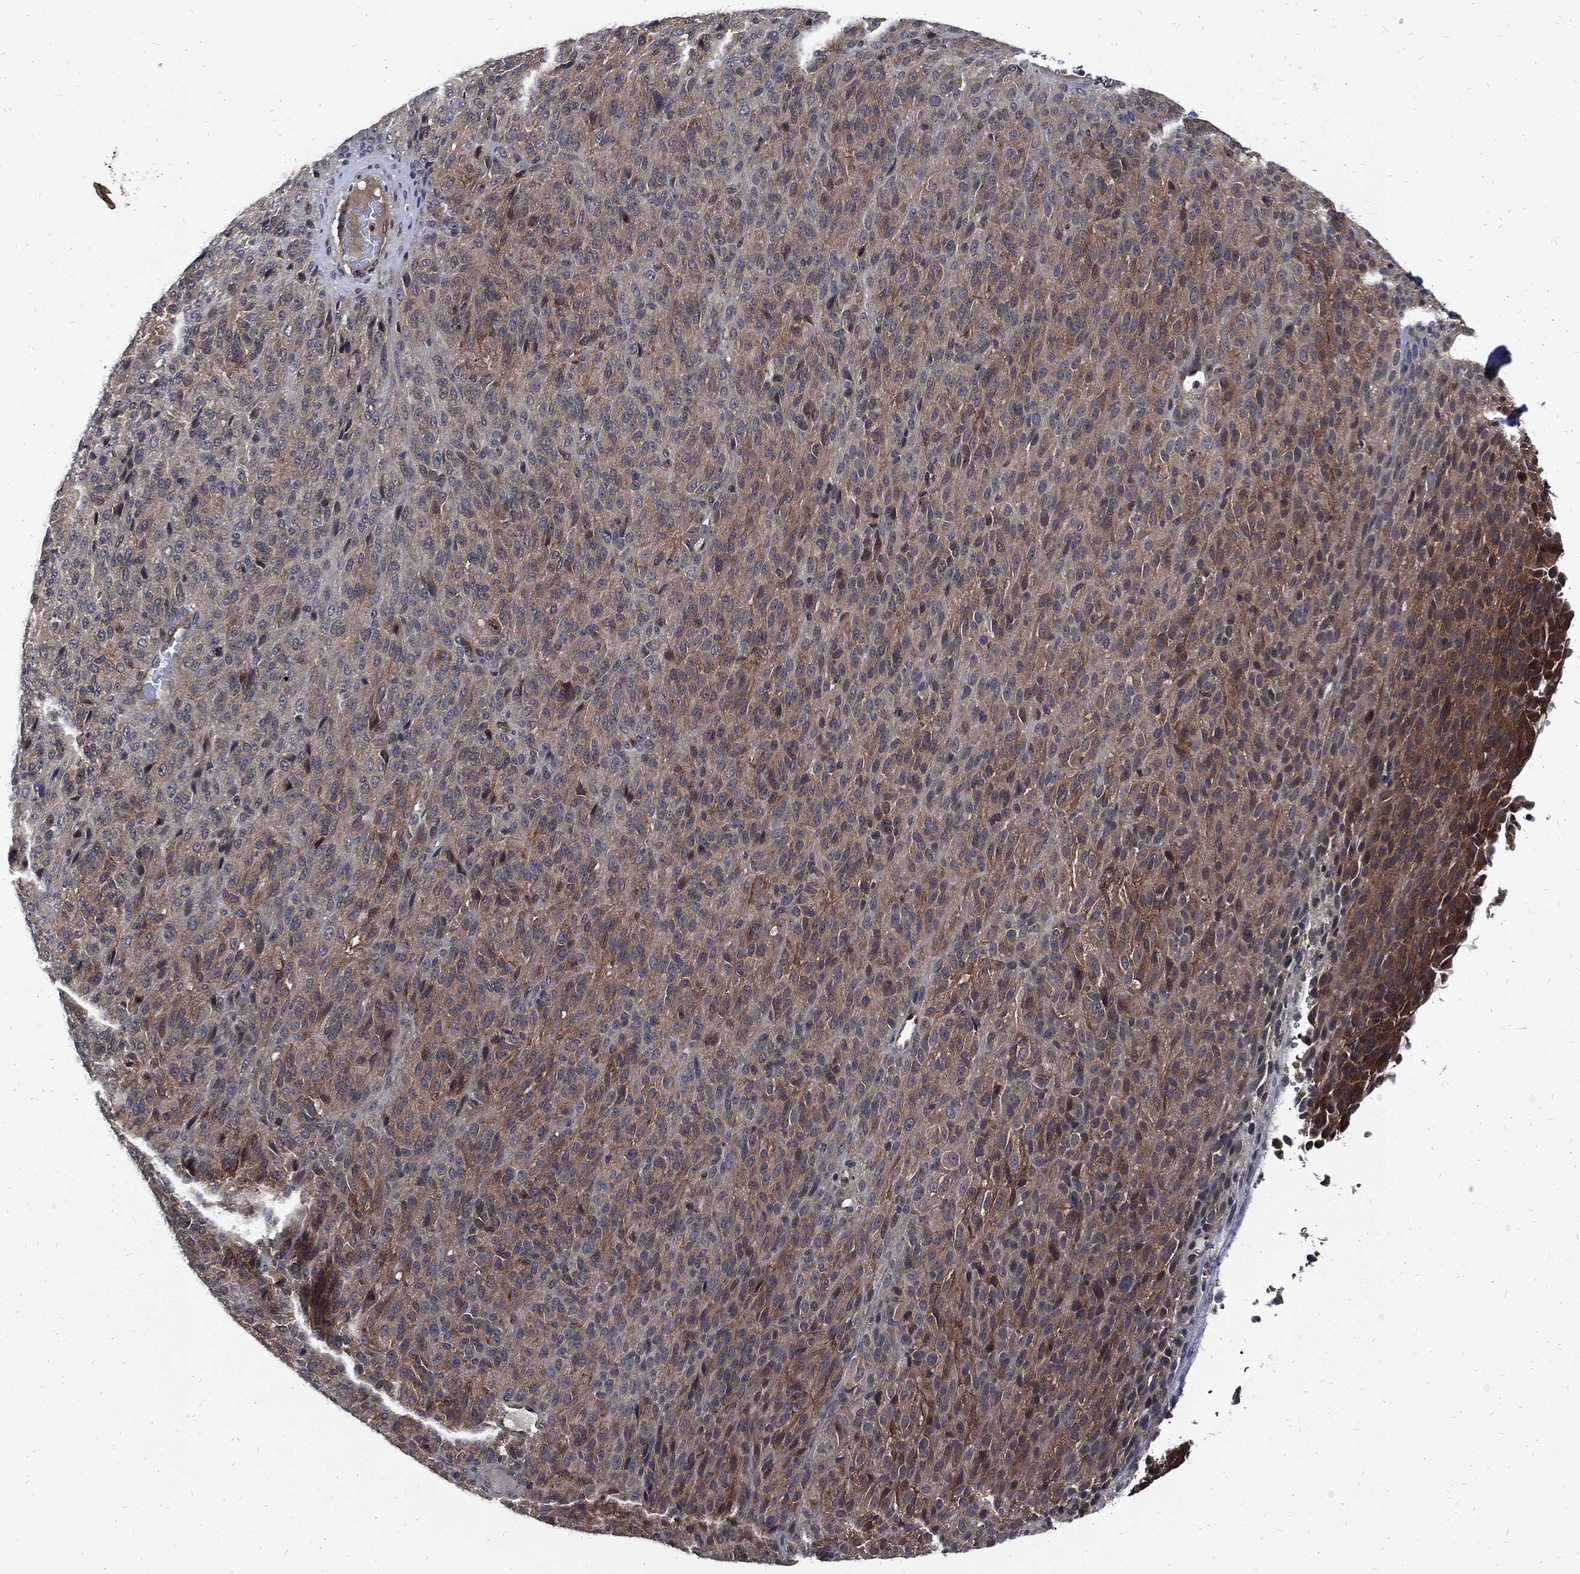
{"staining": {"intensity": "weak", "quantity": "25%-75%", "location": "cytoplasmic/membranous"}, "tissue": "melanoma", "cell_type": "Tumor cells", "image_type": "cancer", "snomed": [{"axis": "morphology", "description": "Malignant melanoma, Metastatic site"}, {"axis": "topography", "description": "Brain"}], "caption": "Brown immunohistochemical staining in human malignant melanoma (metastatic site) shows weak cytoplasmic/membranous positivity in about 25%-75% of tumor cells.", "gene": "DCTN1", "patient": {"sex": "female", "age": 56}}